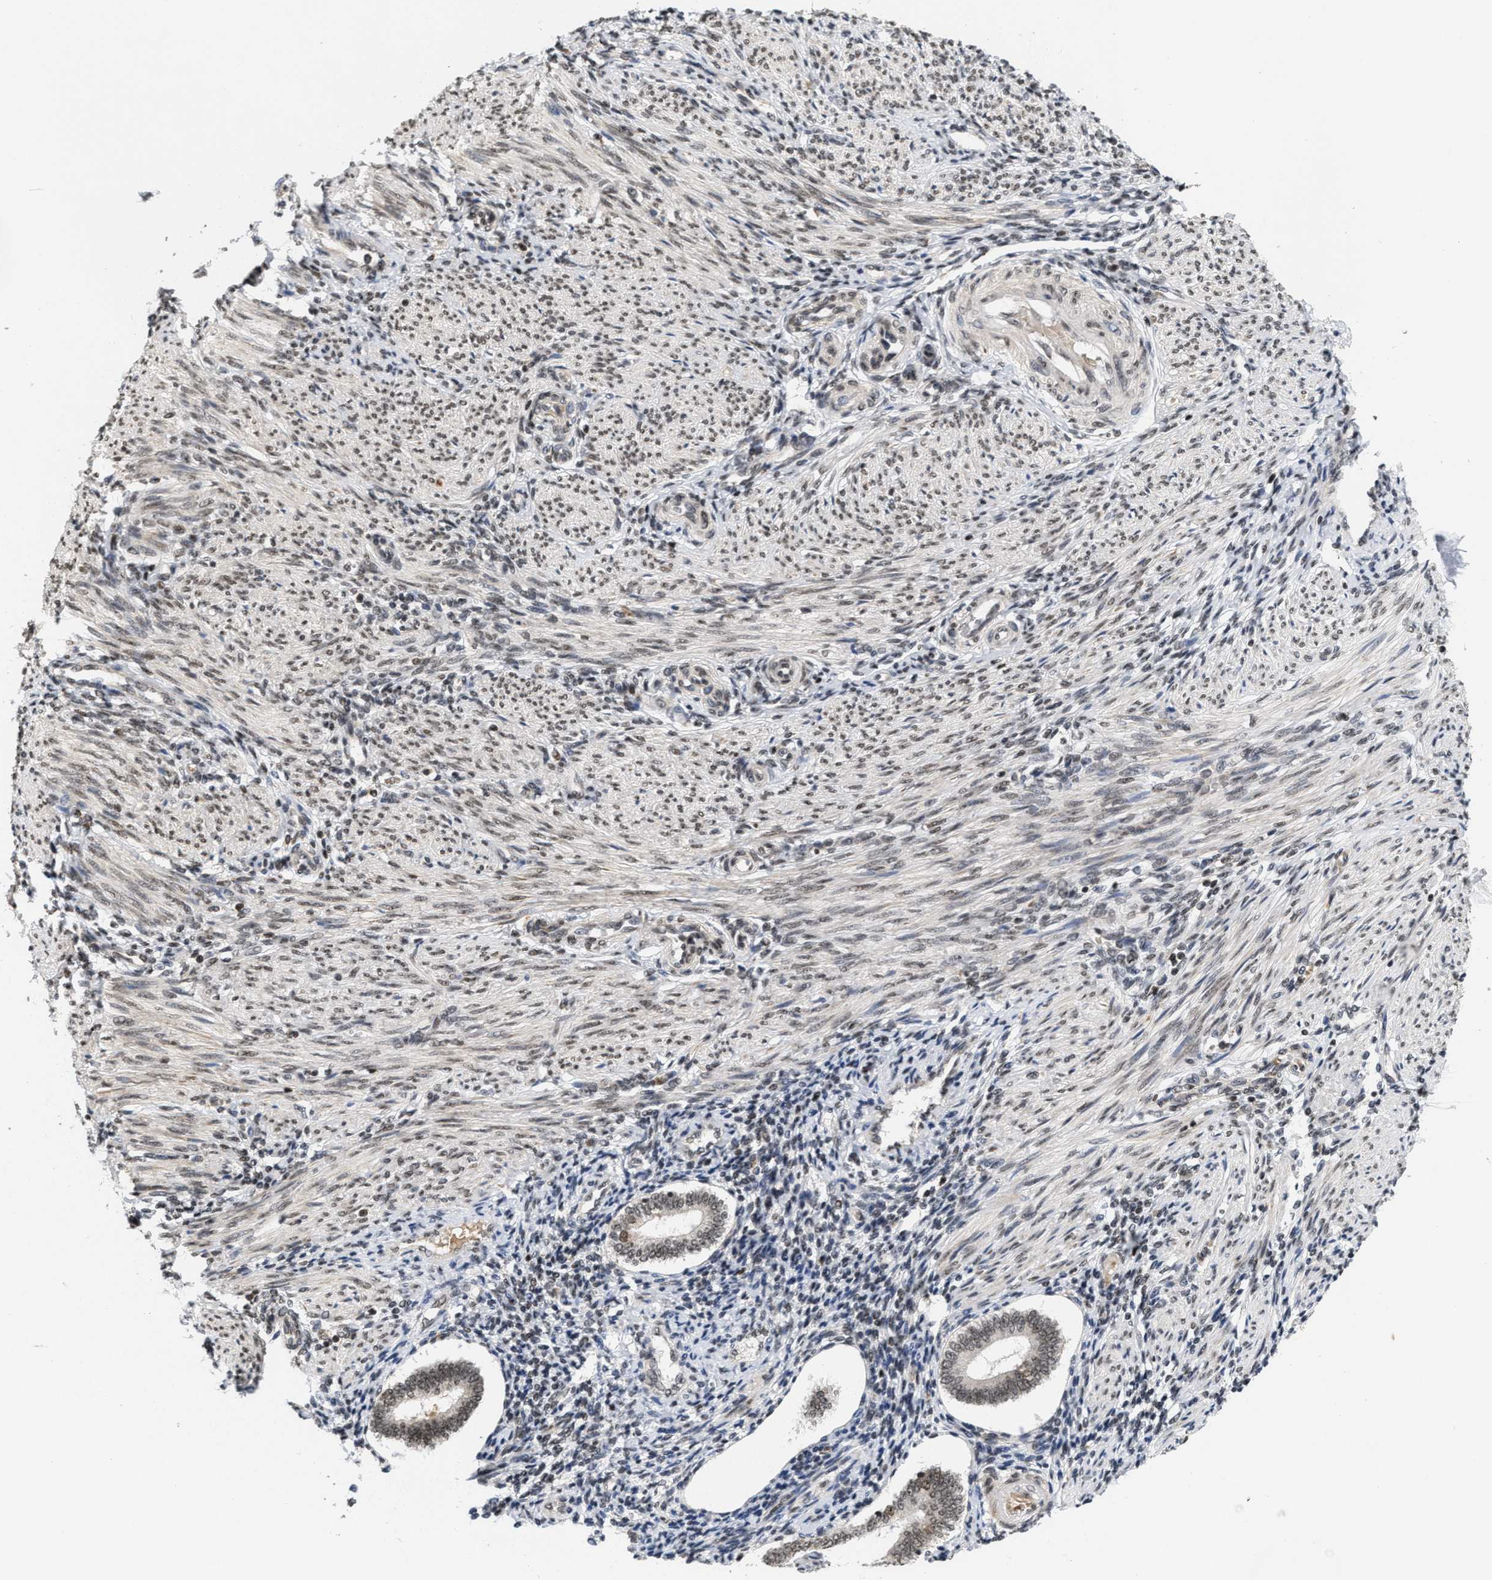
{"staining": {"intensity": "weak", "quantity": ">75%", "location": "nuclear"}, "tissue": "endometrium", "cell_type": "Cells in endometrial stroma", "image_type": "normal", "snomed": [{"axis": "morphology", "description": "Normal tissue, NOS"}, {"axis": "topography", "description": "Endometrium"}], "caption": "Cells in endometrial stroma show low levels of weak nuclear staining in about >75% of cells in benign human endometrium.", "gene": "ANKRD6", "patient": {"sex": "female", "age": 42}}